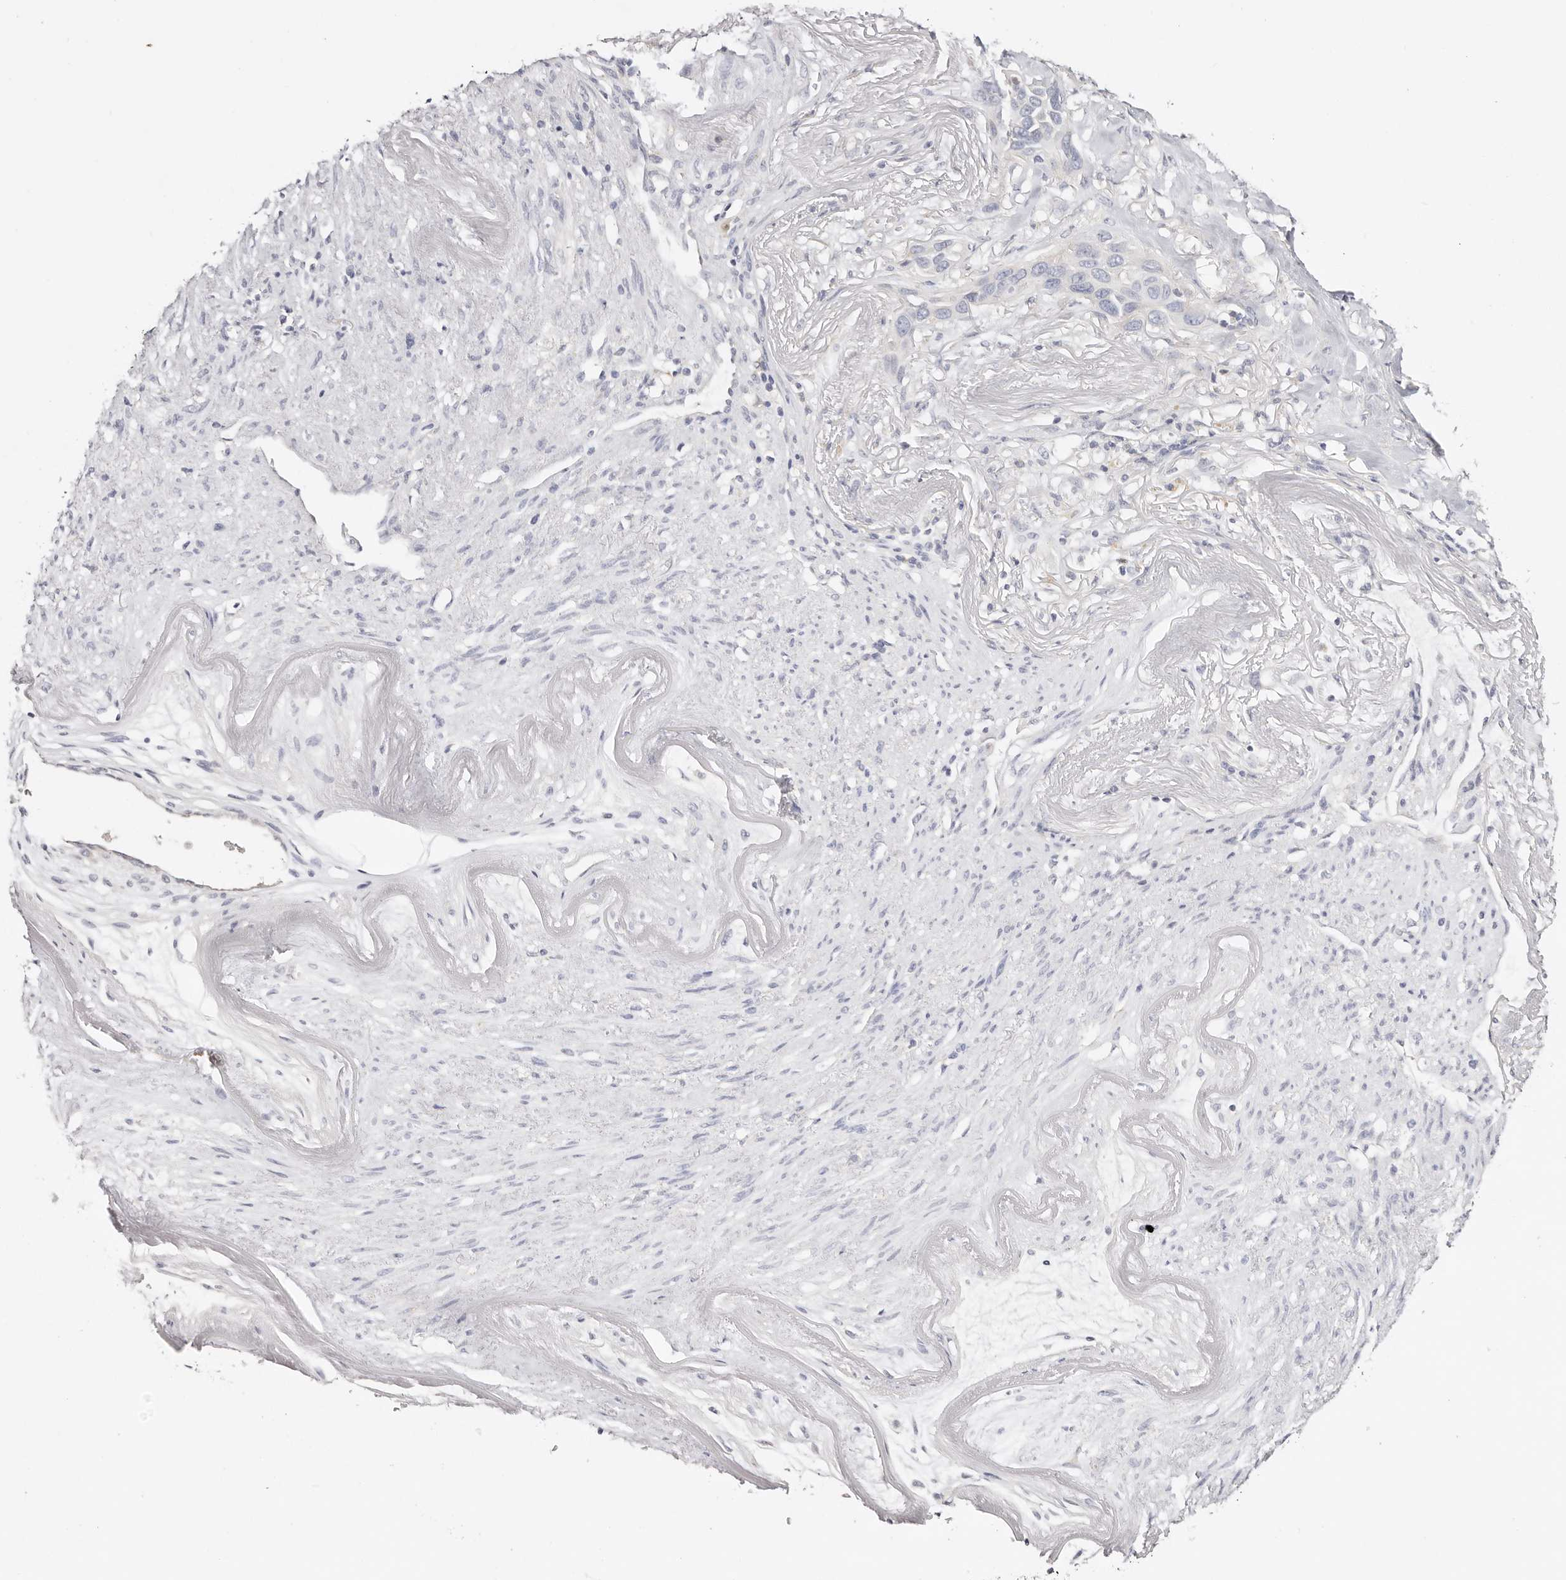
{"staining": {"intensity": "negative", "quantity": "none", "location": "none"}, "tissue": "pancreatic cancer", "cell_type": "Tumor cells", "image_type": "cancer", "snomed": [{"axis": "morphology", "description": "Adenocarcinoma, NOS"}, {"axis": "topography", "description": "Pancreas"}], "caption": "Immunohistochemical staining of pancreatic cancer exhibits no significant staining in tumor cells.", "gene": "DNASE1", "patient": {"sex": "female", "age": 60}}